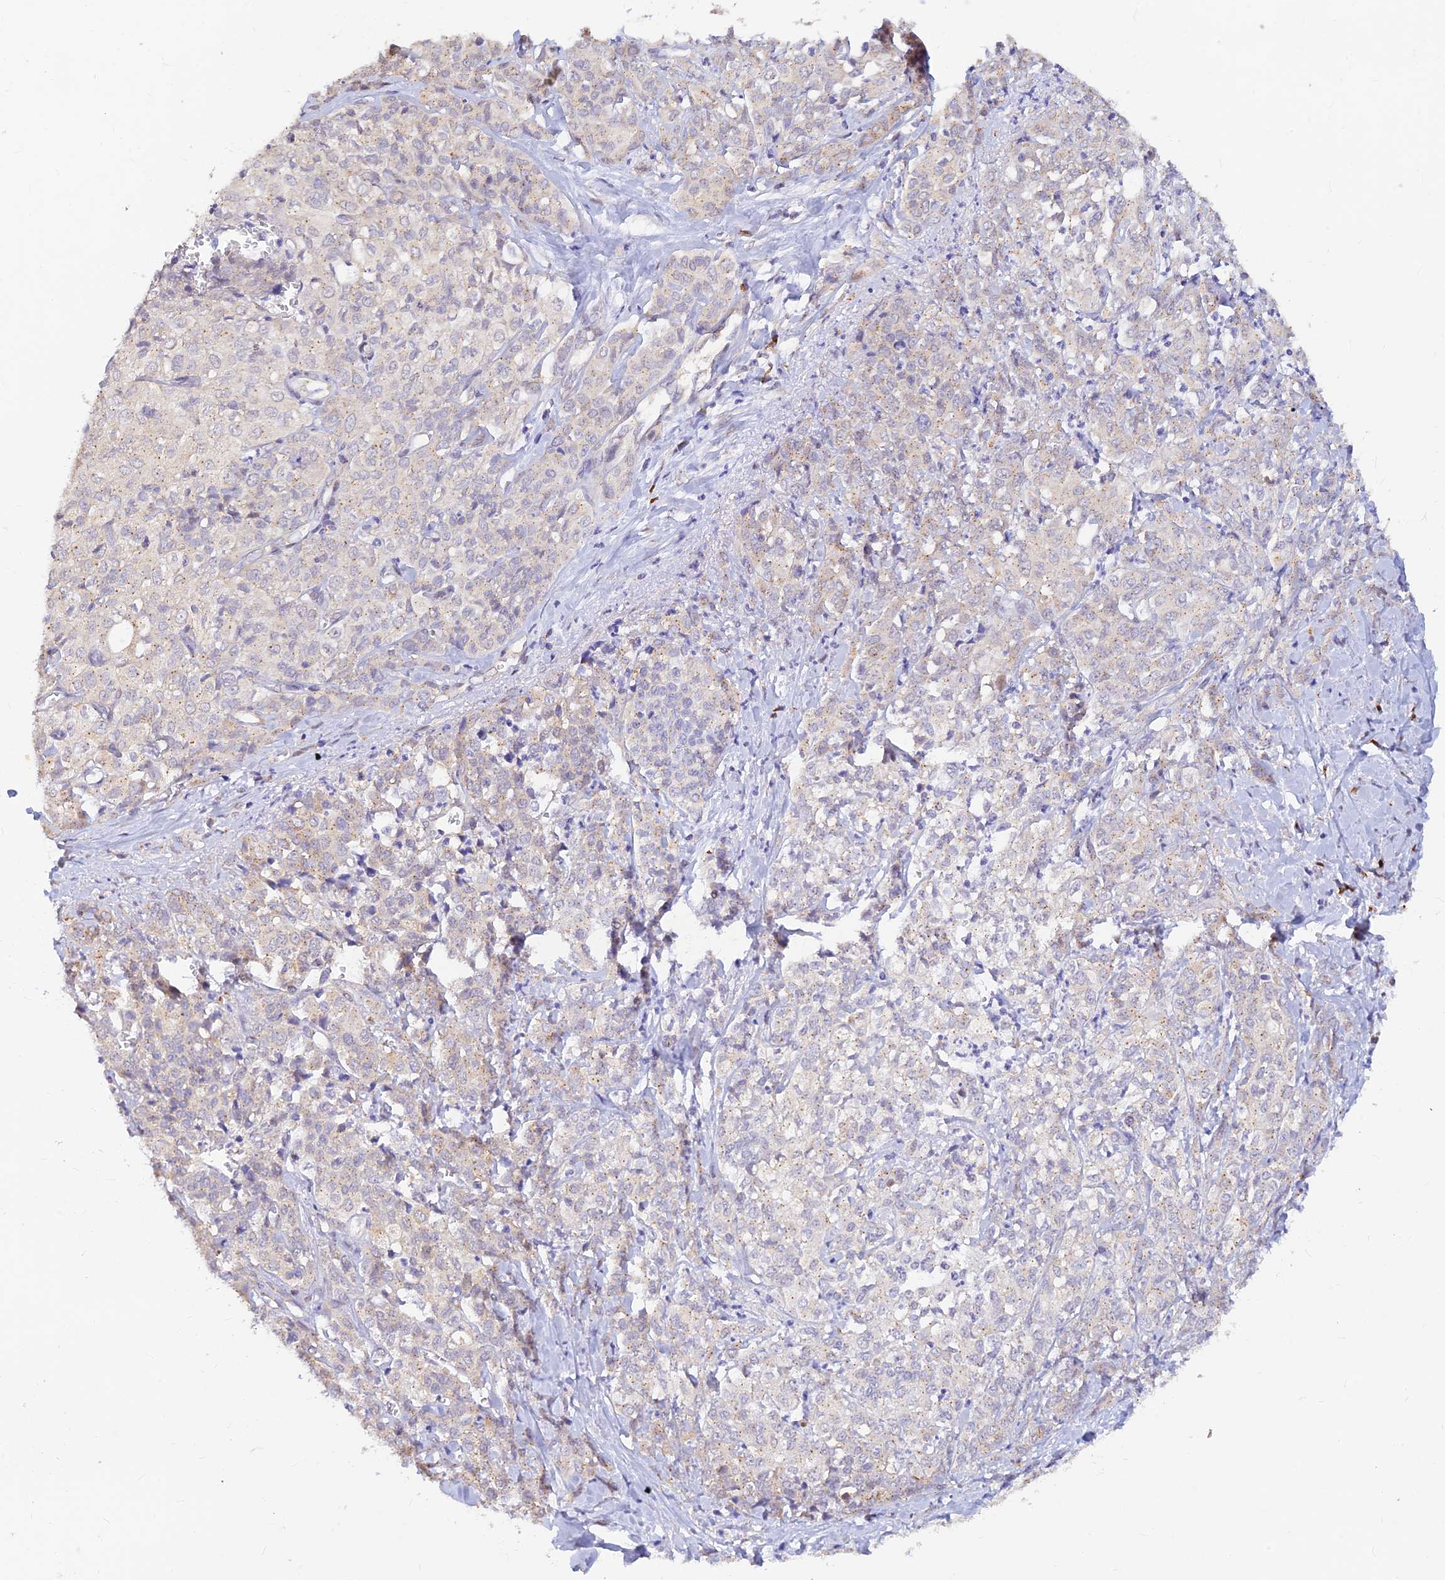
{"staining": {"intensity": "negative", "quantity": "none", "location": "none"}, "tissue": "liver cancer", "cell_type": "Tumor cells", "image_type": "cancer", "snomed": [{"axis": "morphology", "description": "Cholangiocarcinoma"}, {"axis": "topography", "description": "Liver"}], "caption": "The IHC photomicrograph has no significant staining in tumor cells of liver cancer (cholangiocarcinoma) tissue.", "gene": "INKA1", "patient": {"sex": "female", "age": 77}}